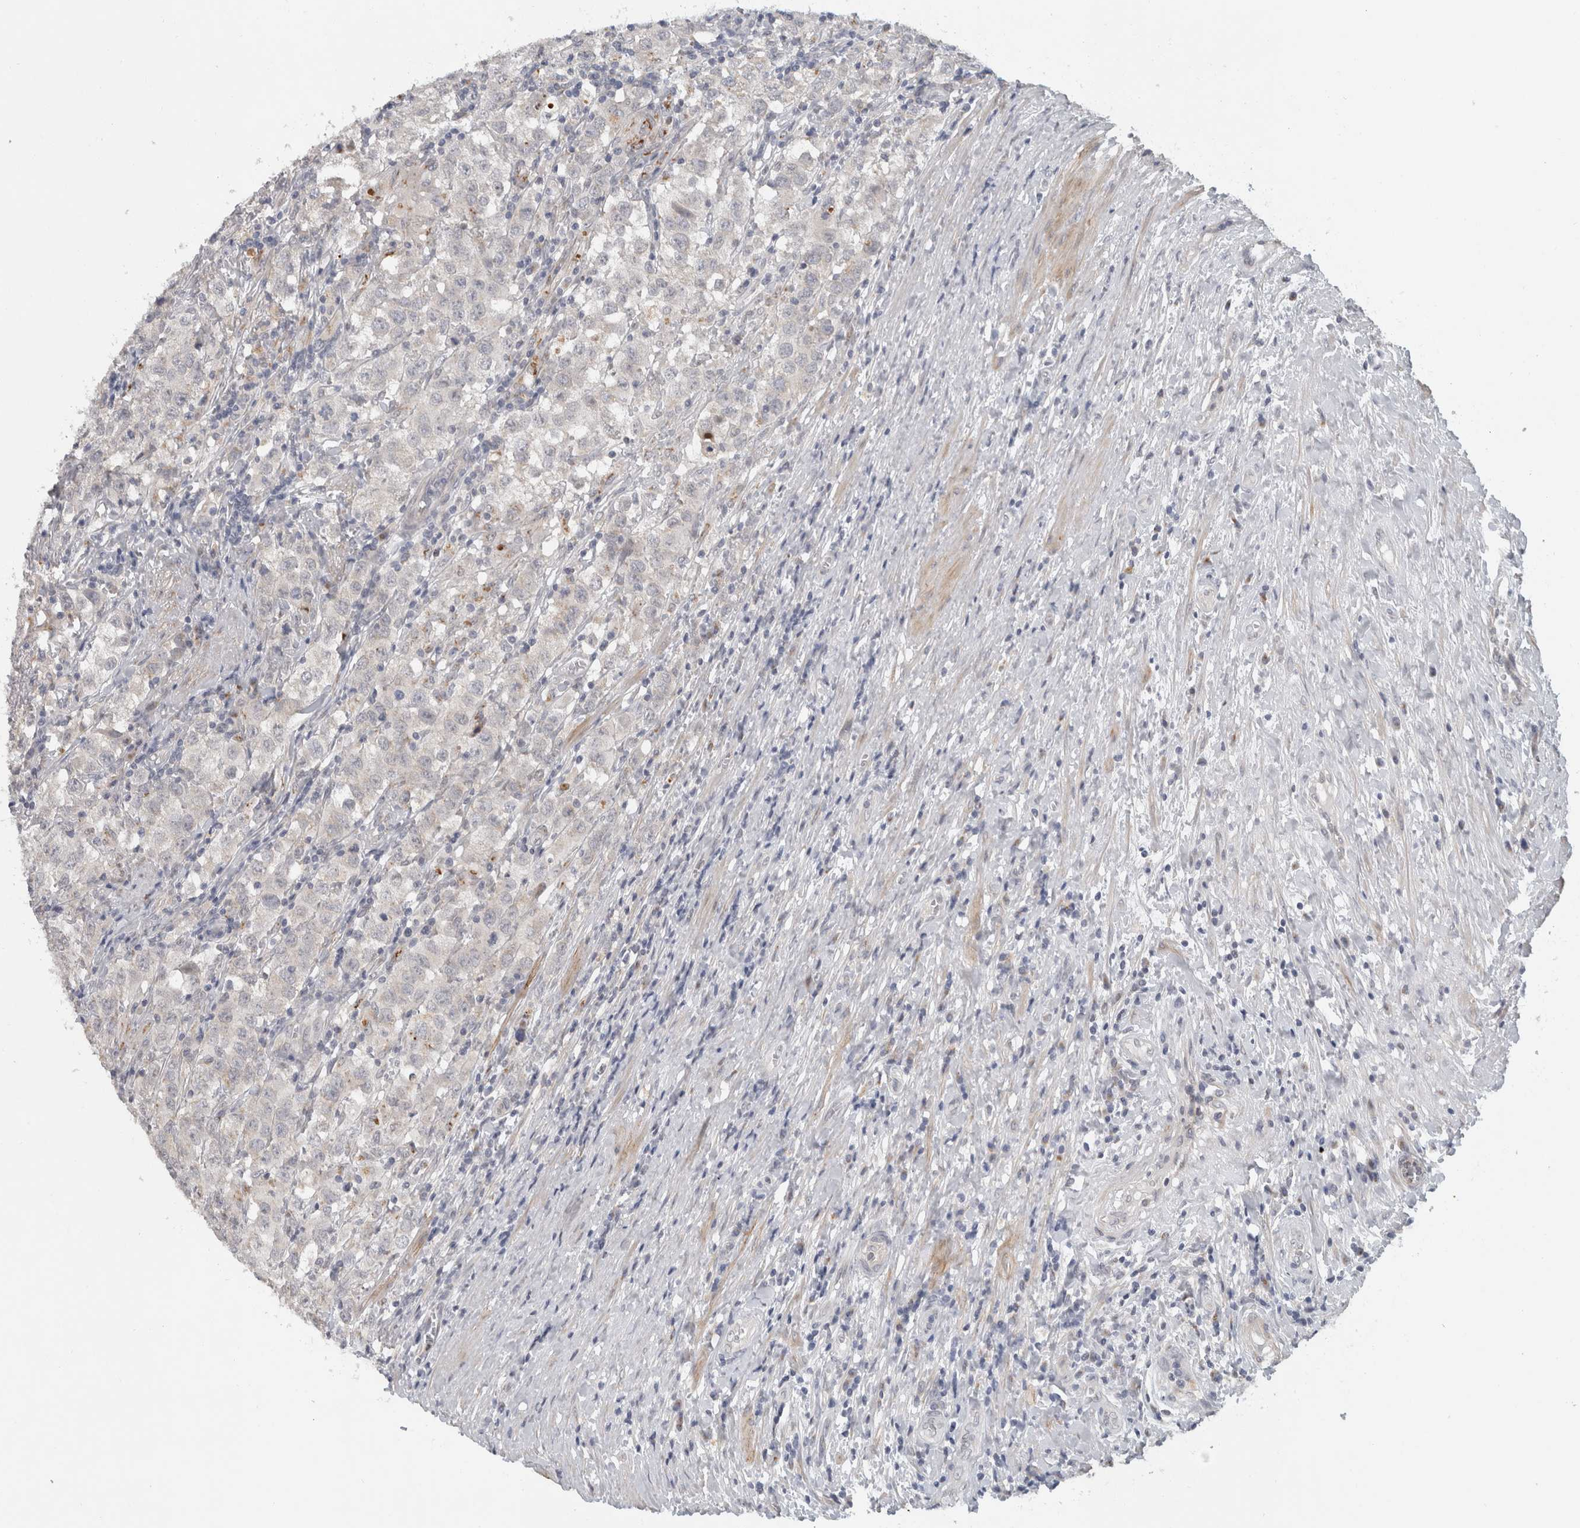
{"staining": {"intensity": "negative", "quantity": "none", "location": "none"}, "tissue": "testis cancer", "cell_type": "Tumor cells", "image_type": "cancer", "snomed": [{"axis": "morphology", "description": "Seminoma, NOS"}, {"axis": "morphology", "description": "Carcinoma, Embryonal, NOS"}, {"axis": "topography", "description": "Testis"}], "caption": "Immunohistochemical staining of human testis cancer shows no significant expression in tumor cells.", "gene": "MGAT1", "patient": {"sex": "male", "age": 43}}